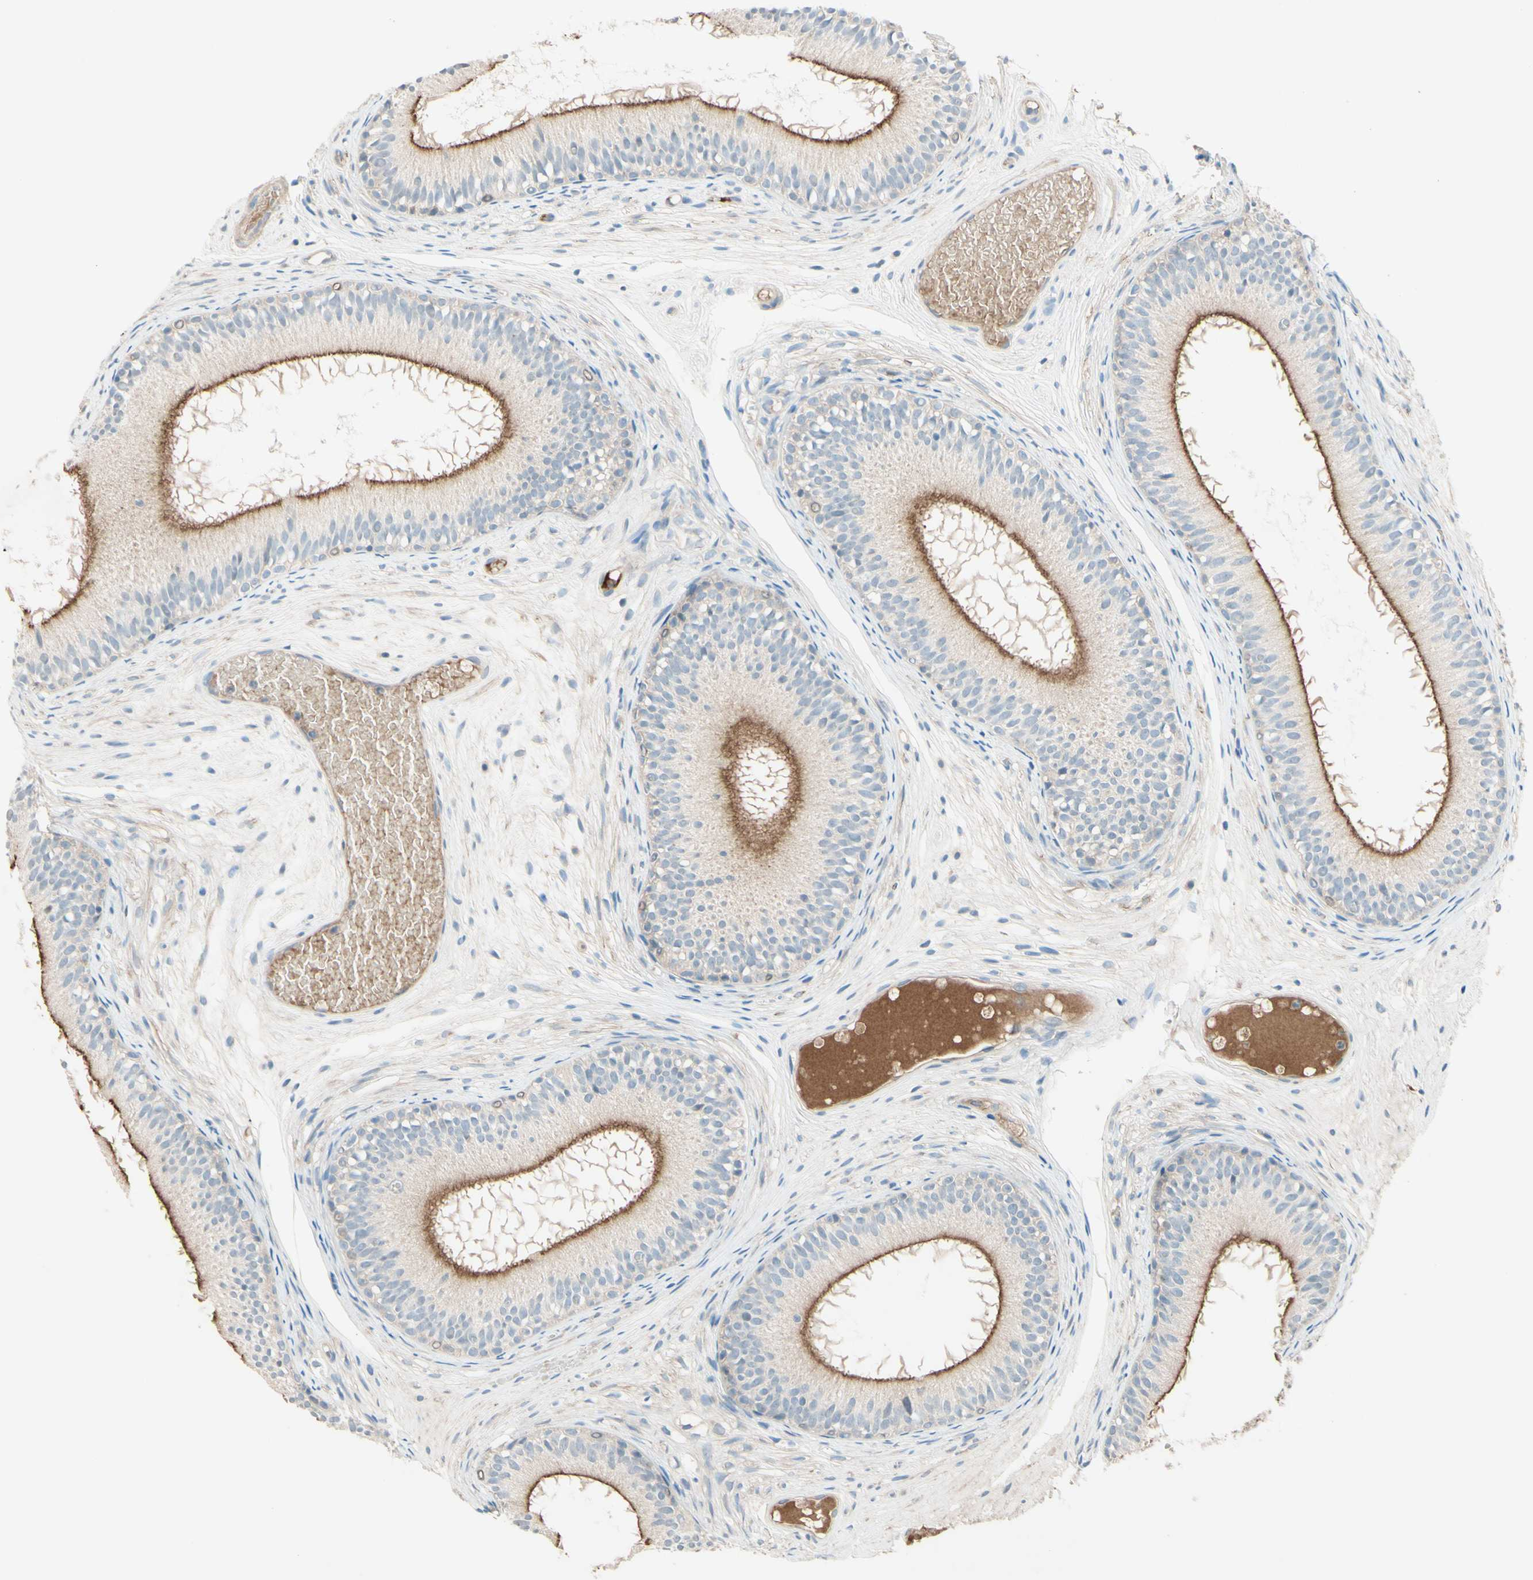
{"staining": {"intensity": "strong", "quantity": "25%-75%", "location": "cytoplasmic/membranous"}, "tissue": "epididymis", "cell_type": "Glandular cells", "image_type": "normal", "snomed": [{"axis": "morphology", "description": "Normal tissue, NOS"}, {"axis": "morphology", "description": "Atrophy, NOS"}, {"axis": "topography", "description": "Testis"}, {"axis": "topography", "description": "Epididymis"}], "caption": "A histopathology image of epididymis stained for a protein demonstrates strong cytoplasmic/membranous brown staining in glandular cells. Nuclei are stained in blue.", "gene": "IL2", "patient": {"sex": "male", "age": 18}}